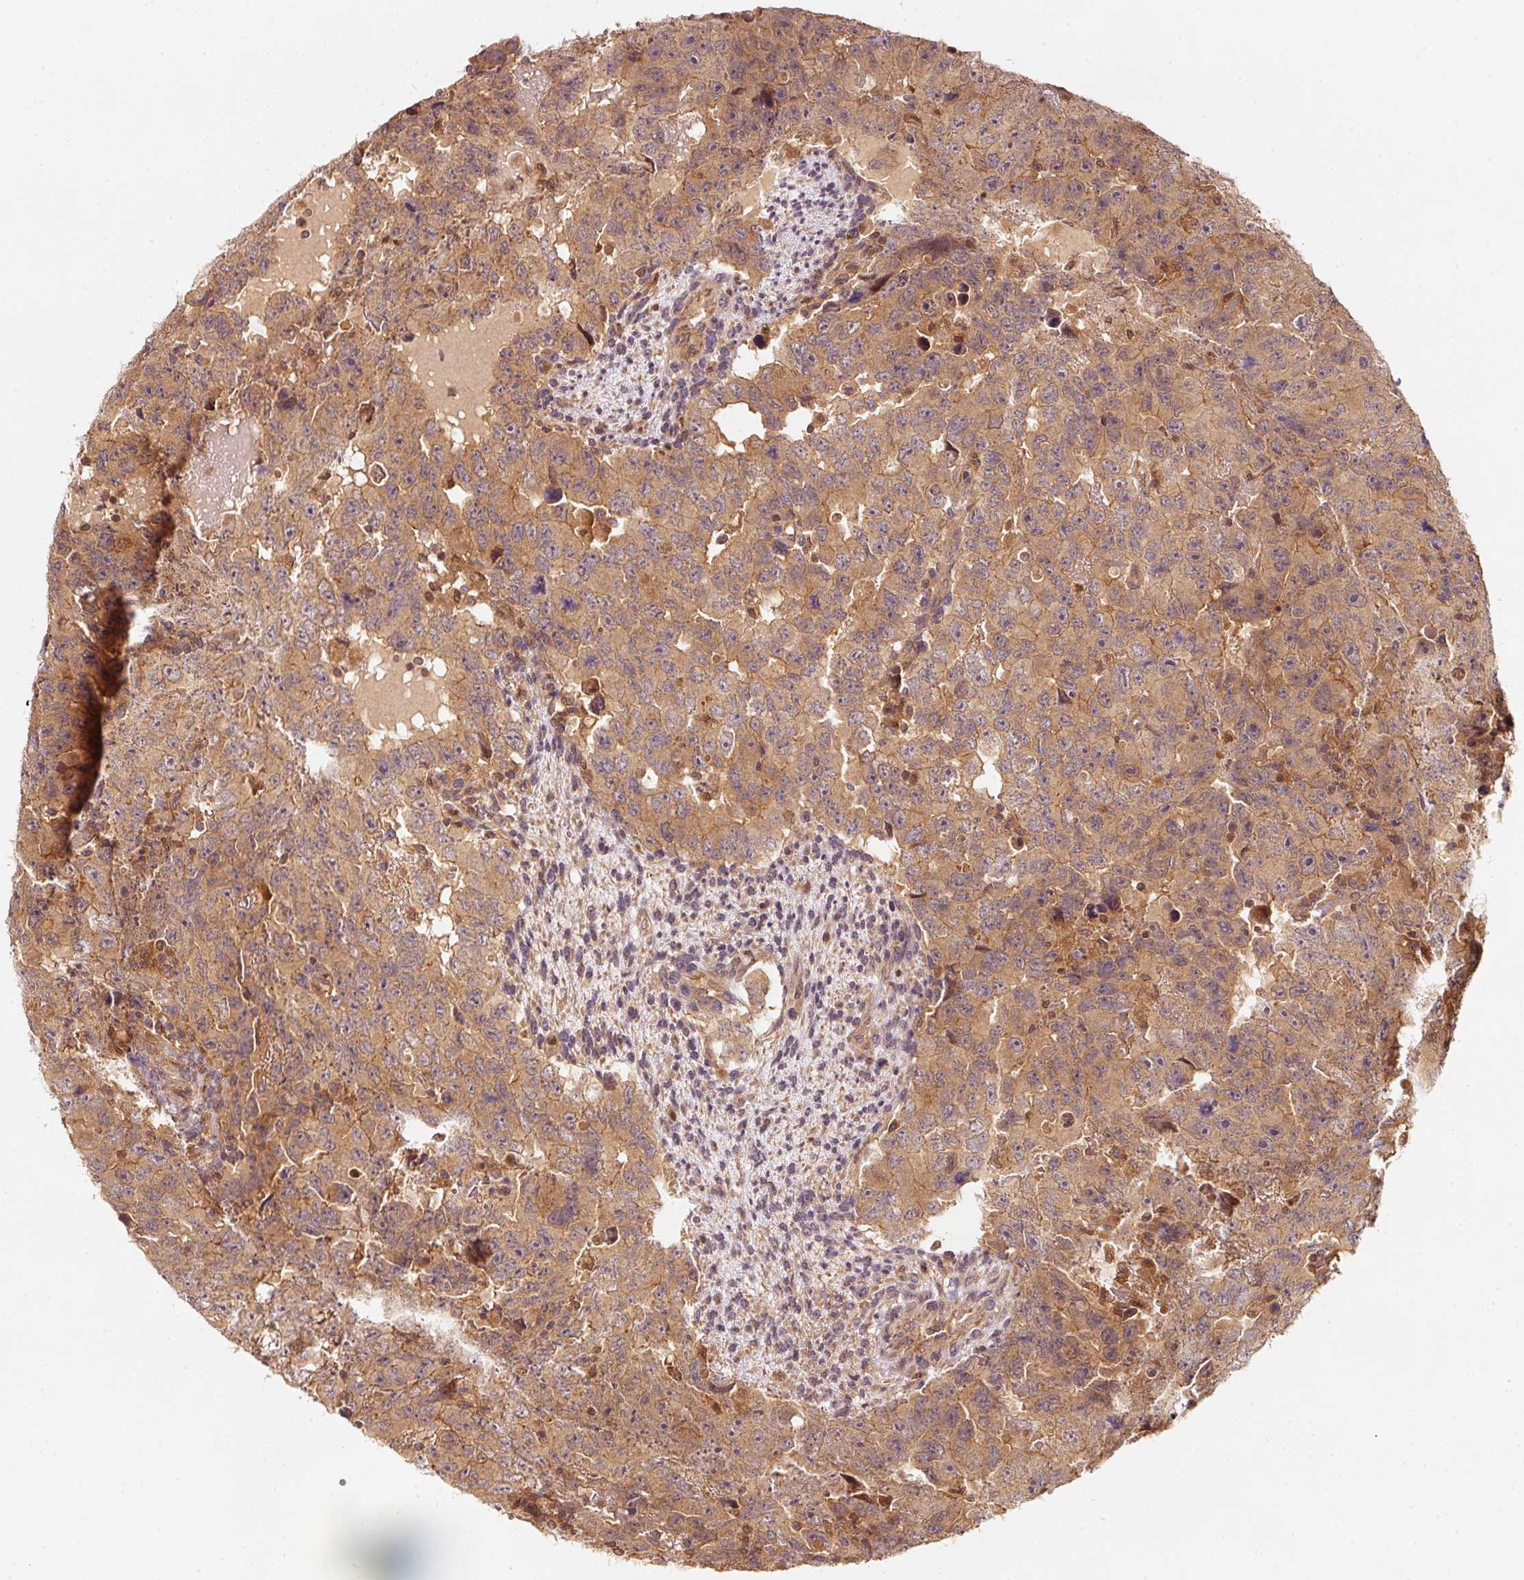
{"staining": {"intensity": "moderate", "quantity": ">75%", "location": "cytoplasmic/membranous"}, "tissue": "testis cancer", "cell_type": "Tumor cells", "image_type": "cancer", "snomed": [{"axis": "morphology", "description": "Carcinoma, Embryonal, NOS"}, {"axis": "topography", "description": "Testis"}], "caption": "A histopathology image of testis cancer (embryonal carcinoma) stained for a protein displays moderate cytoplasmic/membranous brown staining in tumor cells.", "gene": "RRAS2", "patient": {"sex": "male", "age": 24}}